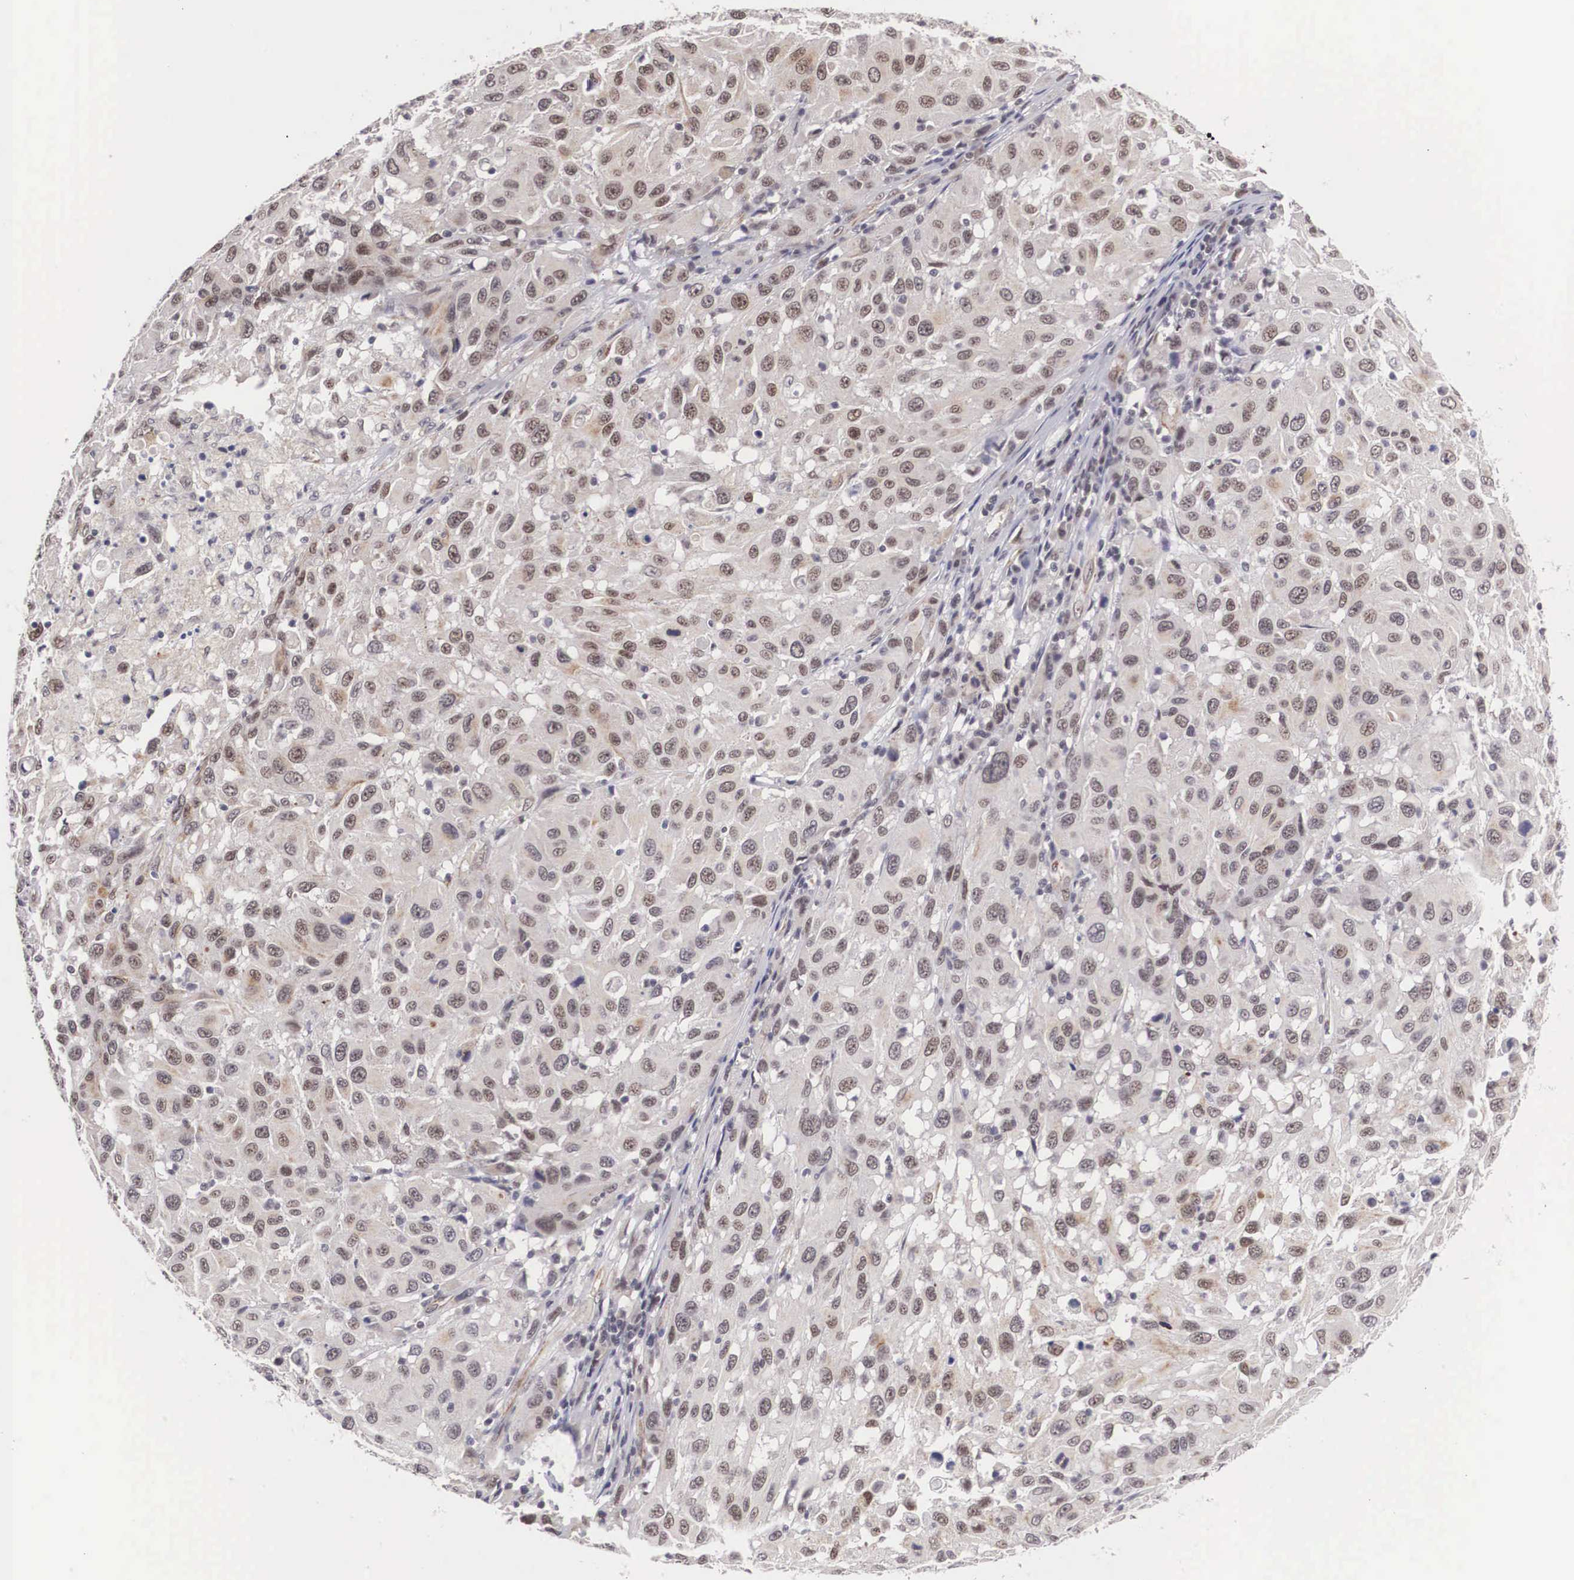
{"staining": {"intensity": "weak", "quantity": "25%-75%", "location": "nuclear"}, "tissue": "melanoma", "cell_type": "Tumor cells", "image_type": "cancer", "snomed": [{"axis": "morphology", "description": "Malignant melanoma, NOS"}, {"axis": "topography", "description": "Skin"}], "caption": "Immunohistochemistry (IHC) image of neoplastic tissue: human melanoma stained using immunohistochemistry (IHC) reveals low levels of weak protein expression localized specifically in the nuclear of tumor cells, appearing as a nuclear brown color.", "gene": "MORC2", "patient": {"sex": "female", "age": 77}}